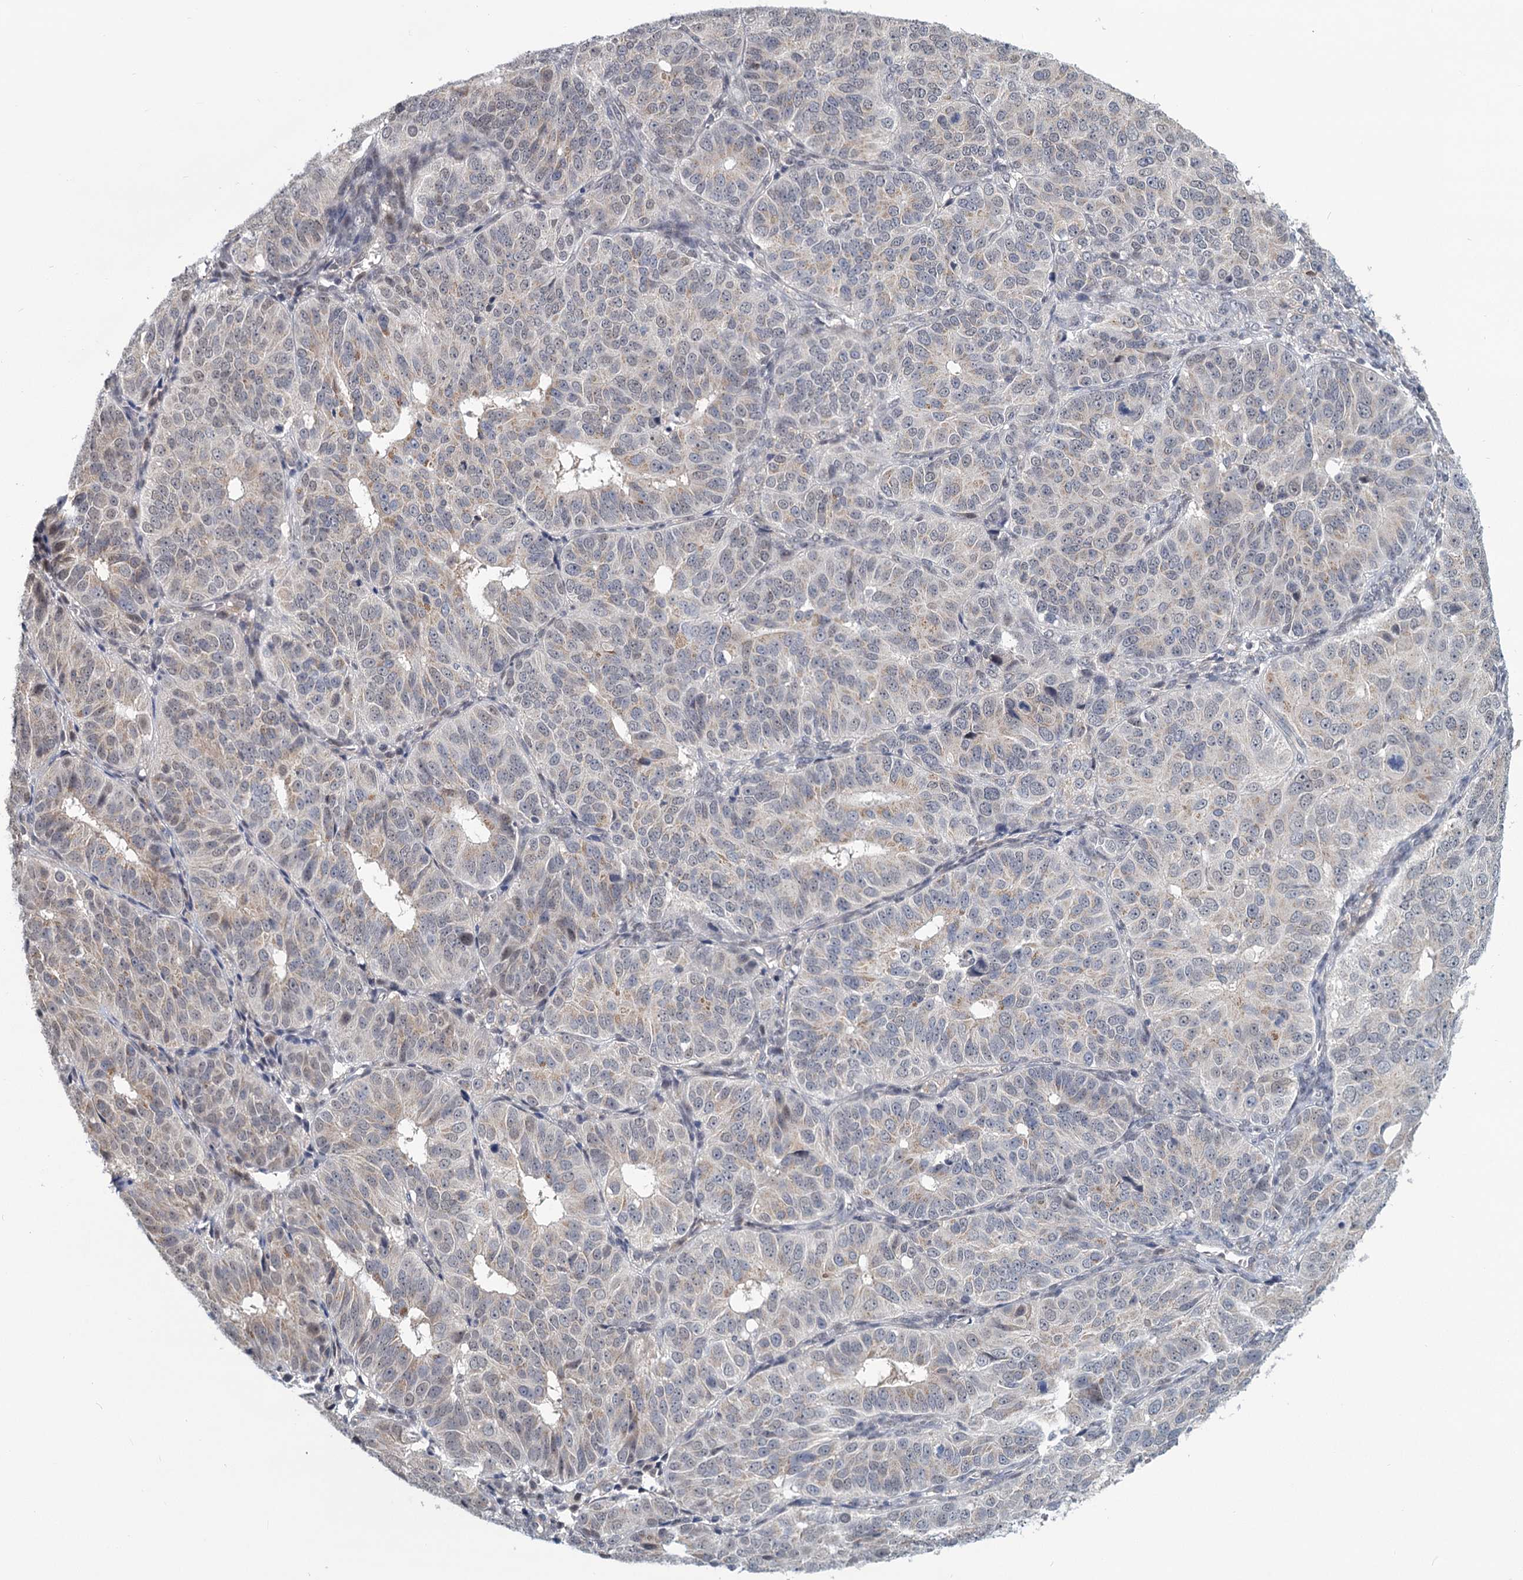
{"staining": {"intensity": "weak", "quantity": "<25%", "location": "cytoplasmic/membranous"}, "tissue": "ovarian cancer", "cell_type": "Tumor cells", "image_type": "cancer", "snomed": [{"axis": "morphology", "description": "Carcinoma, endometroid"}, {"axis": "topography", "description": "Ovary"}], "caption": "This is an immunohistochemistry (IHC) histopathology image of ovarian endometroid carcinoma. There is no staining in tumor cells.", "gene": "STAP1", "patient": {"sex": "female", "age": 51}}